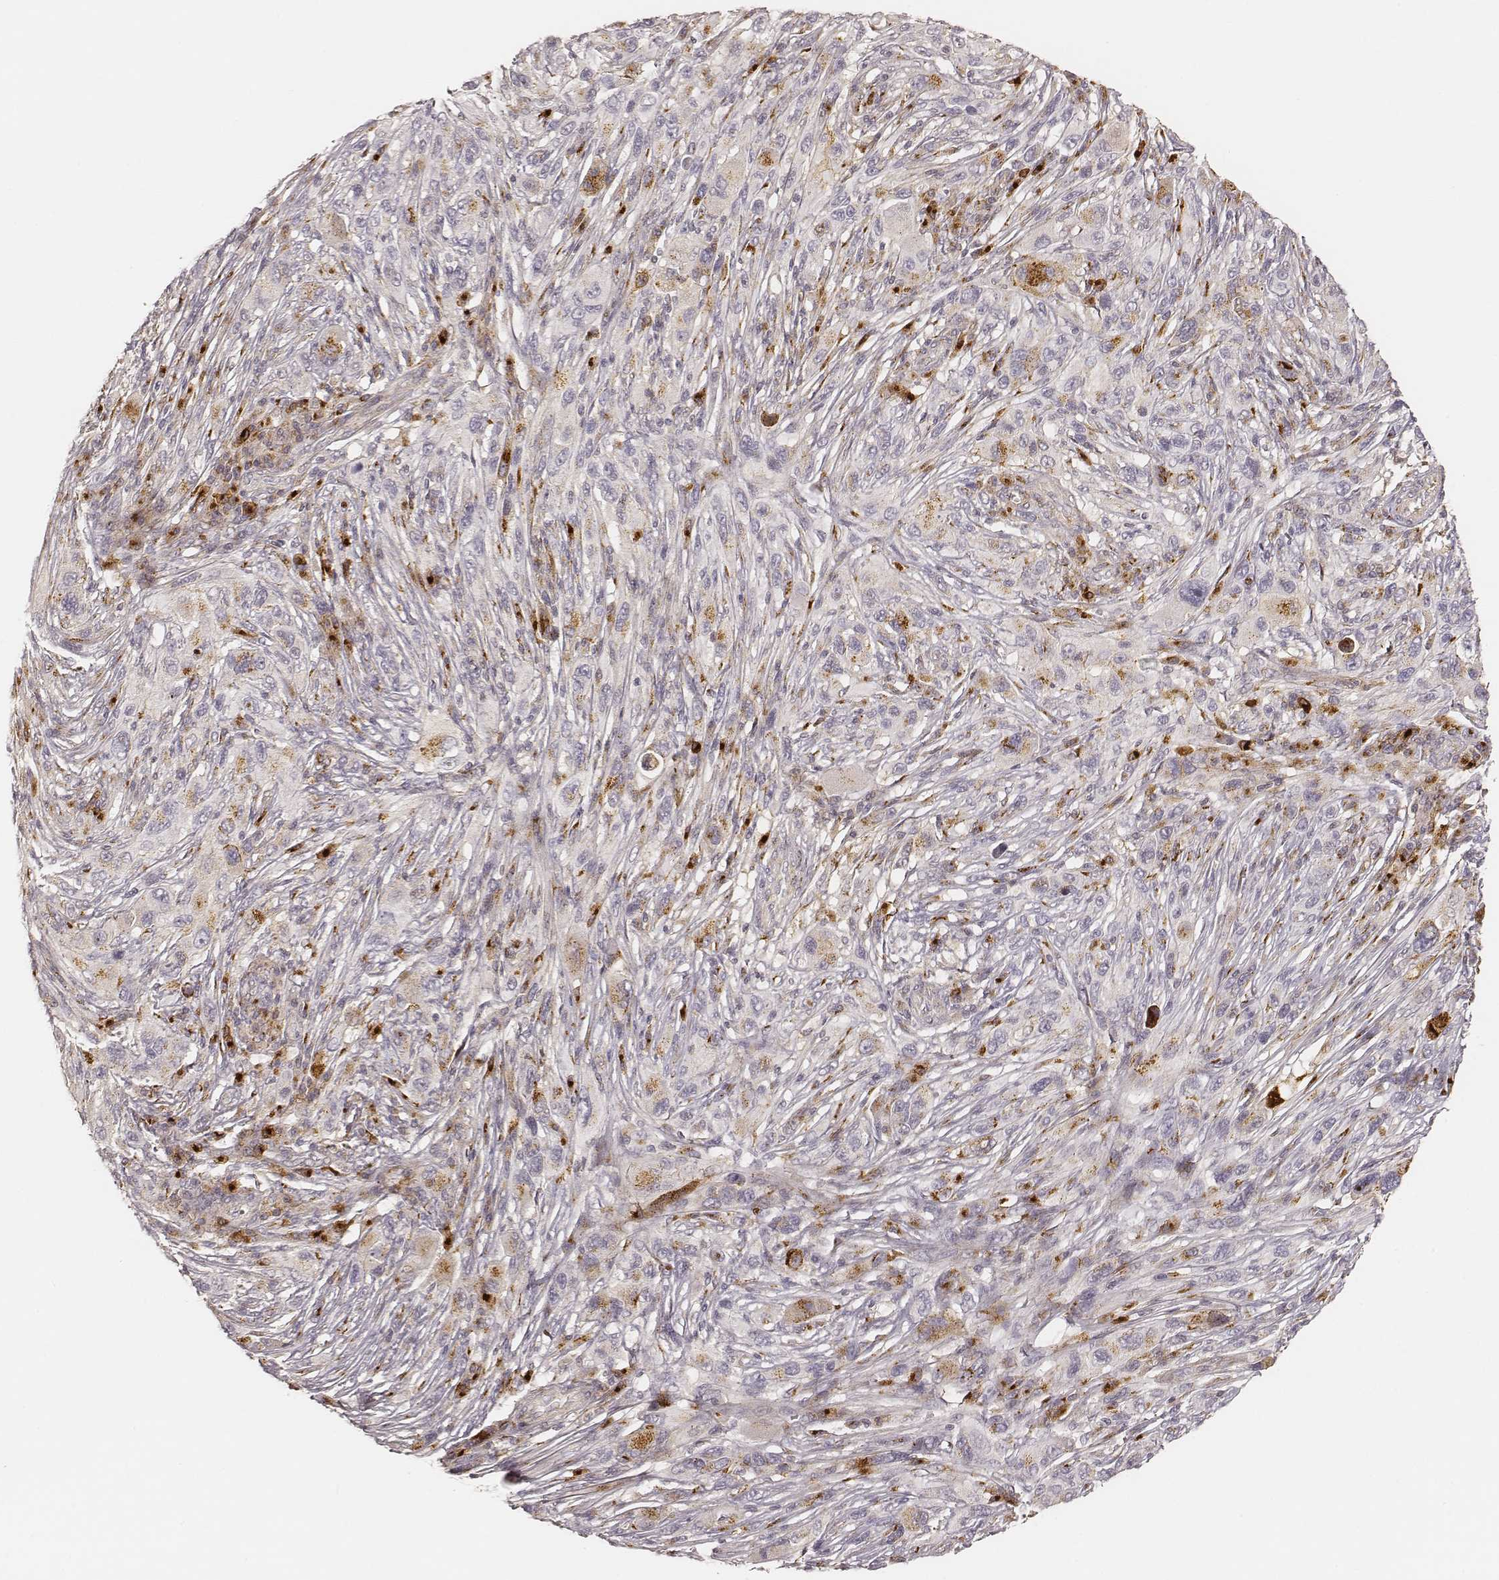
{"staining": {"intensity": "moderate", "quantity": "<25%", "location": "cytoplasmic/membranous"}, "tissue": "melanoma", "cell_type": "Tumor cells", "image_type": "cancer", "snomed": [{"axis": "morphology", "description": "Malignant melanoma, NOS"}, {"axis": "topography", "description": "Skin"}], "caption": "IHC micrograph of neoplastic tissue: malignant melanoma stained using IHC shows low levels of moderate protein expression localized specifically in the cytoplasmic/membranous of tumor cells, appearing as a cytoplasmic/membranous brown color.", "gene": "GORASP2", "patient": {"sex": "male", "age": 53}}